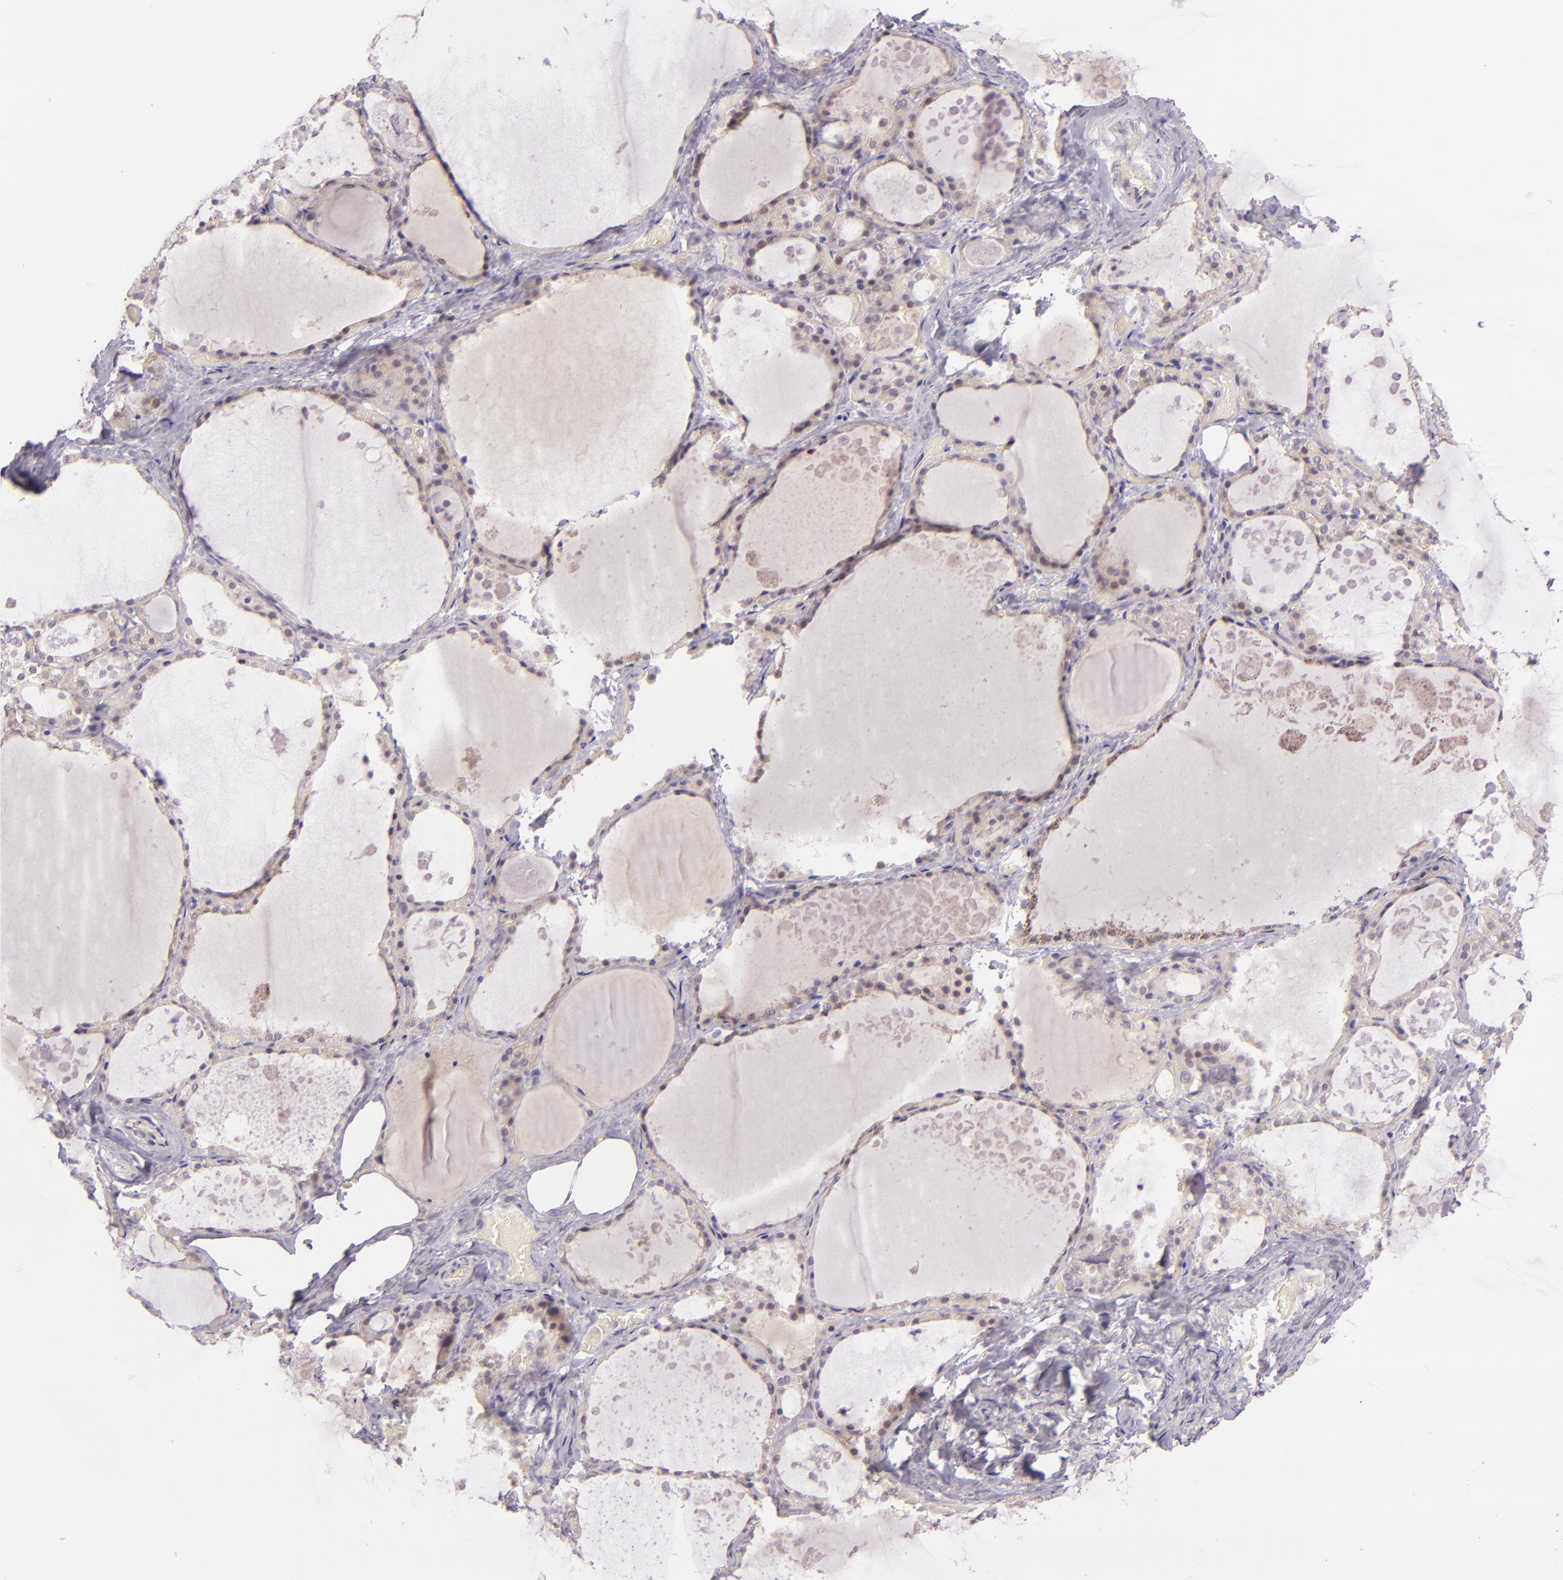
{"staining": {"intensity": "weak", "quantity": "<25%", "location": "cytoplasmic/membranous"}, "tissue": "thyroid gland", "cell_type": "Glandular cells", "image_type": "normal", "snomed": [{"axis": "morphology", "description": "Normal tissue, NOS"}, {"axis": "topography", "description": "Thyroid gland"}], "caption": "Immunohistochemistry micrograph of unremarkable thyroid gland: human thyroid gland stained with DAB exhibits no significant protein expression in glandular cells.", "gene": "CSE1L", "patient": {"sex": "male", "age": 61}}